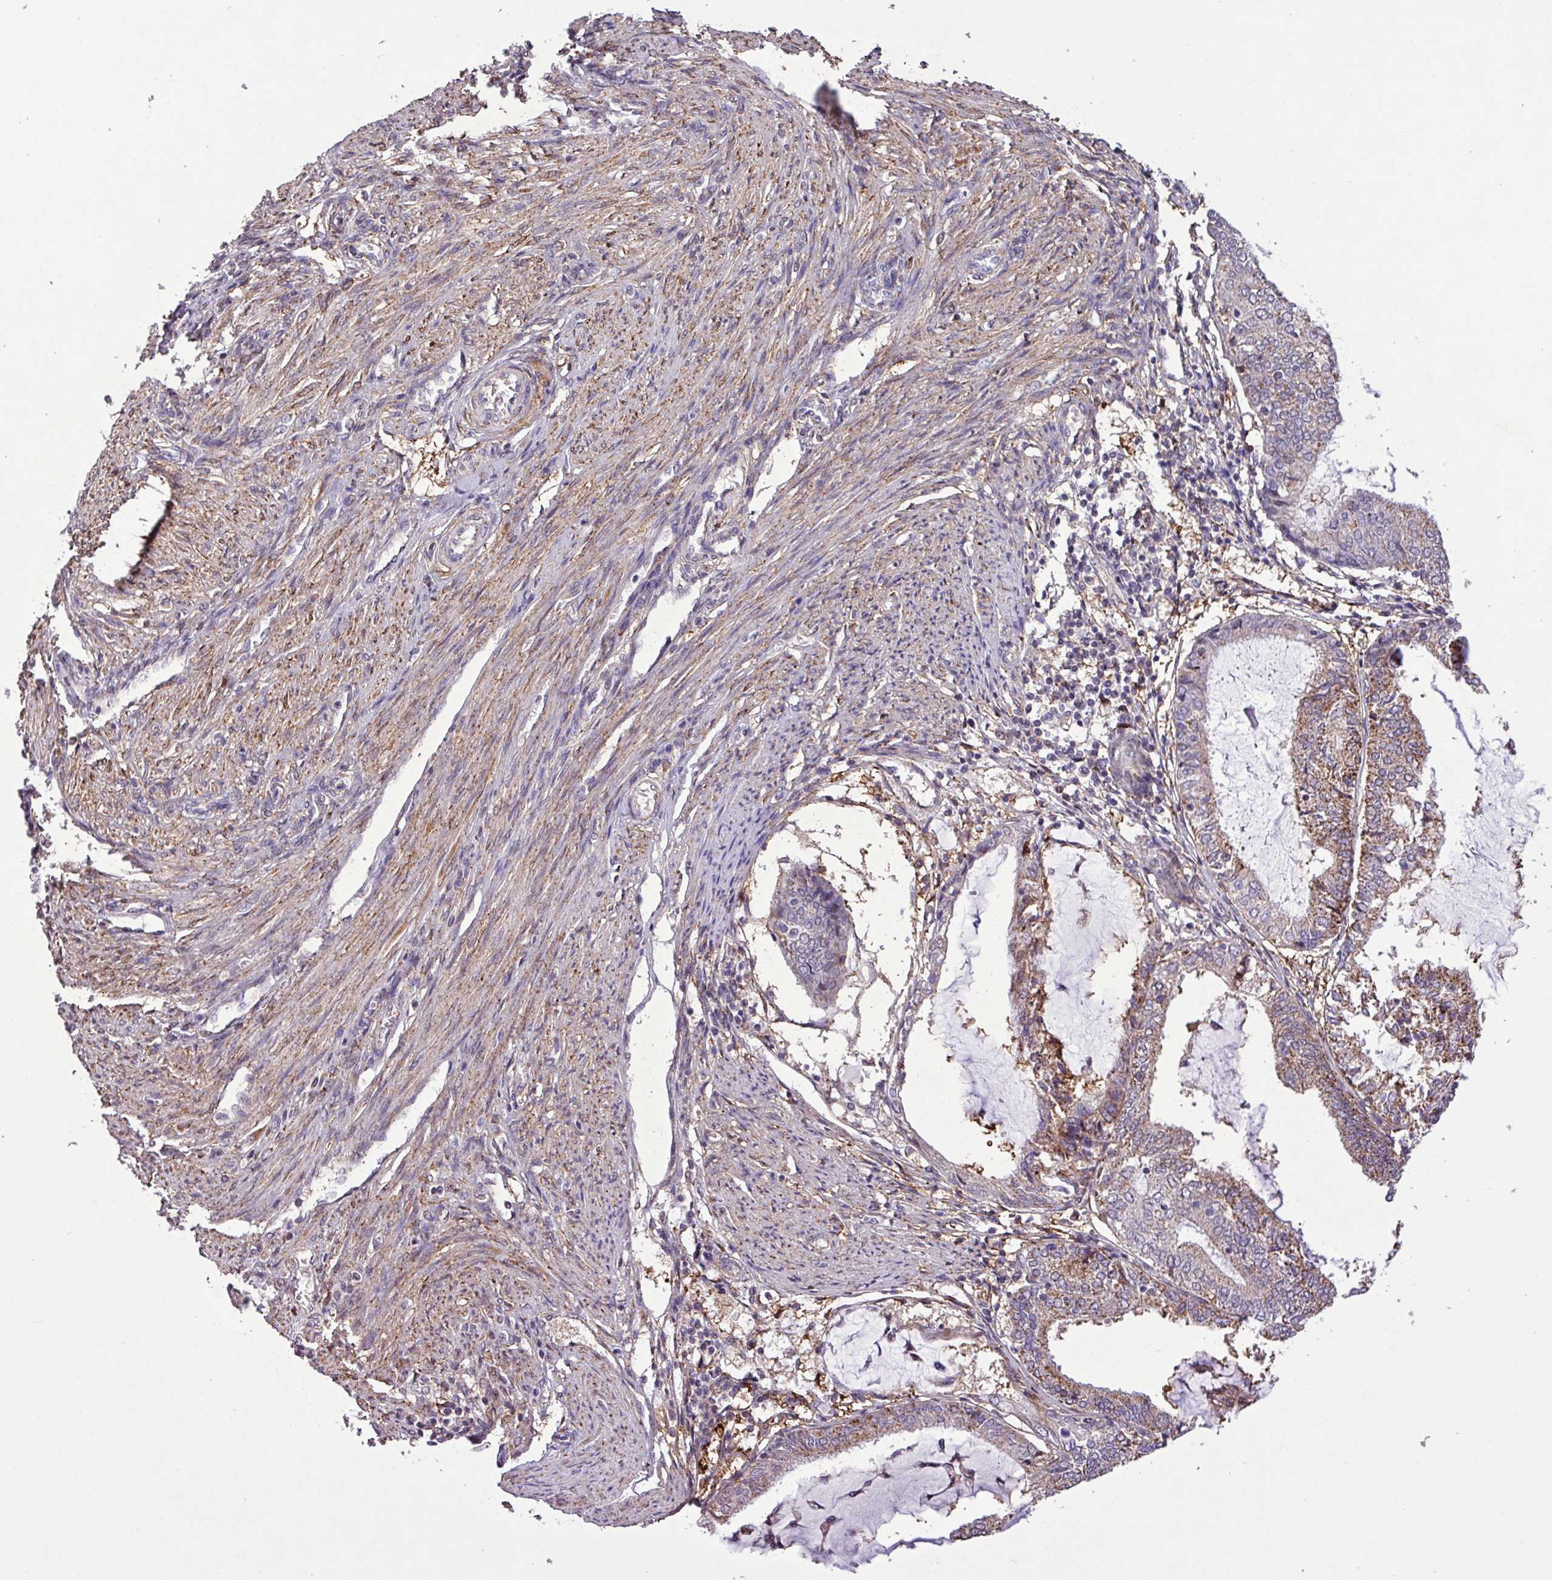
{"staining": {"intensity": "weak", "quantity": "25%-75%", "location": "cytoplasmic/membranous"}, "tissue": "endometrial cancer", "cell_type": "Tumor cells", "image_type": "cancer", "snomed": [{"axis": "morphology", "description": "Adenocarcinoma, NOS"}, {"axis": "topography", "description": "Endometrium"}], "caption": "Protein staining reveals weak cytoplasmic/membranous staining in about 25%-75% of tumor cells in endometrial cancer.", "gene": "RPP25L", "patient": {"sex": "female", "age": 81}}